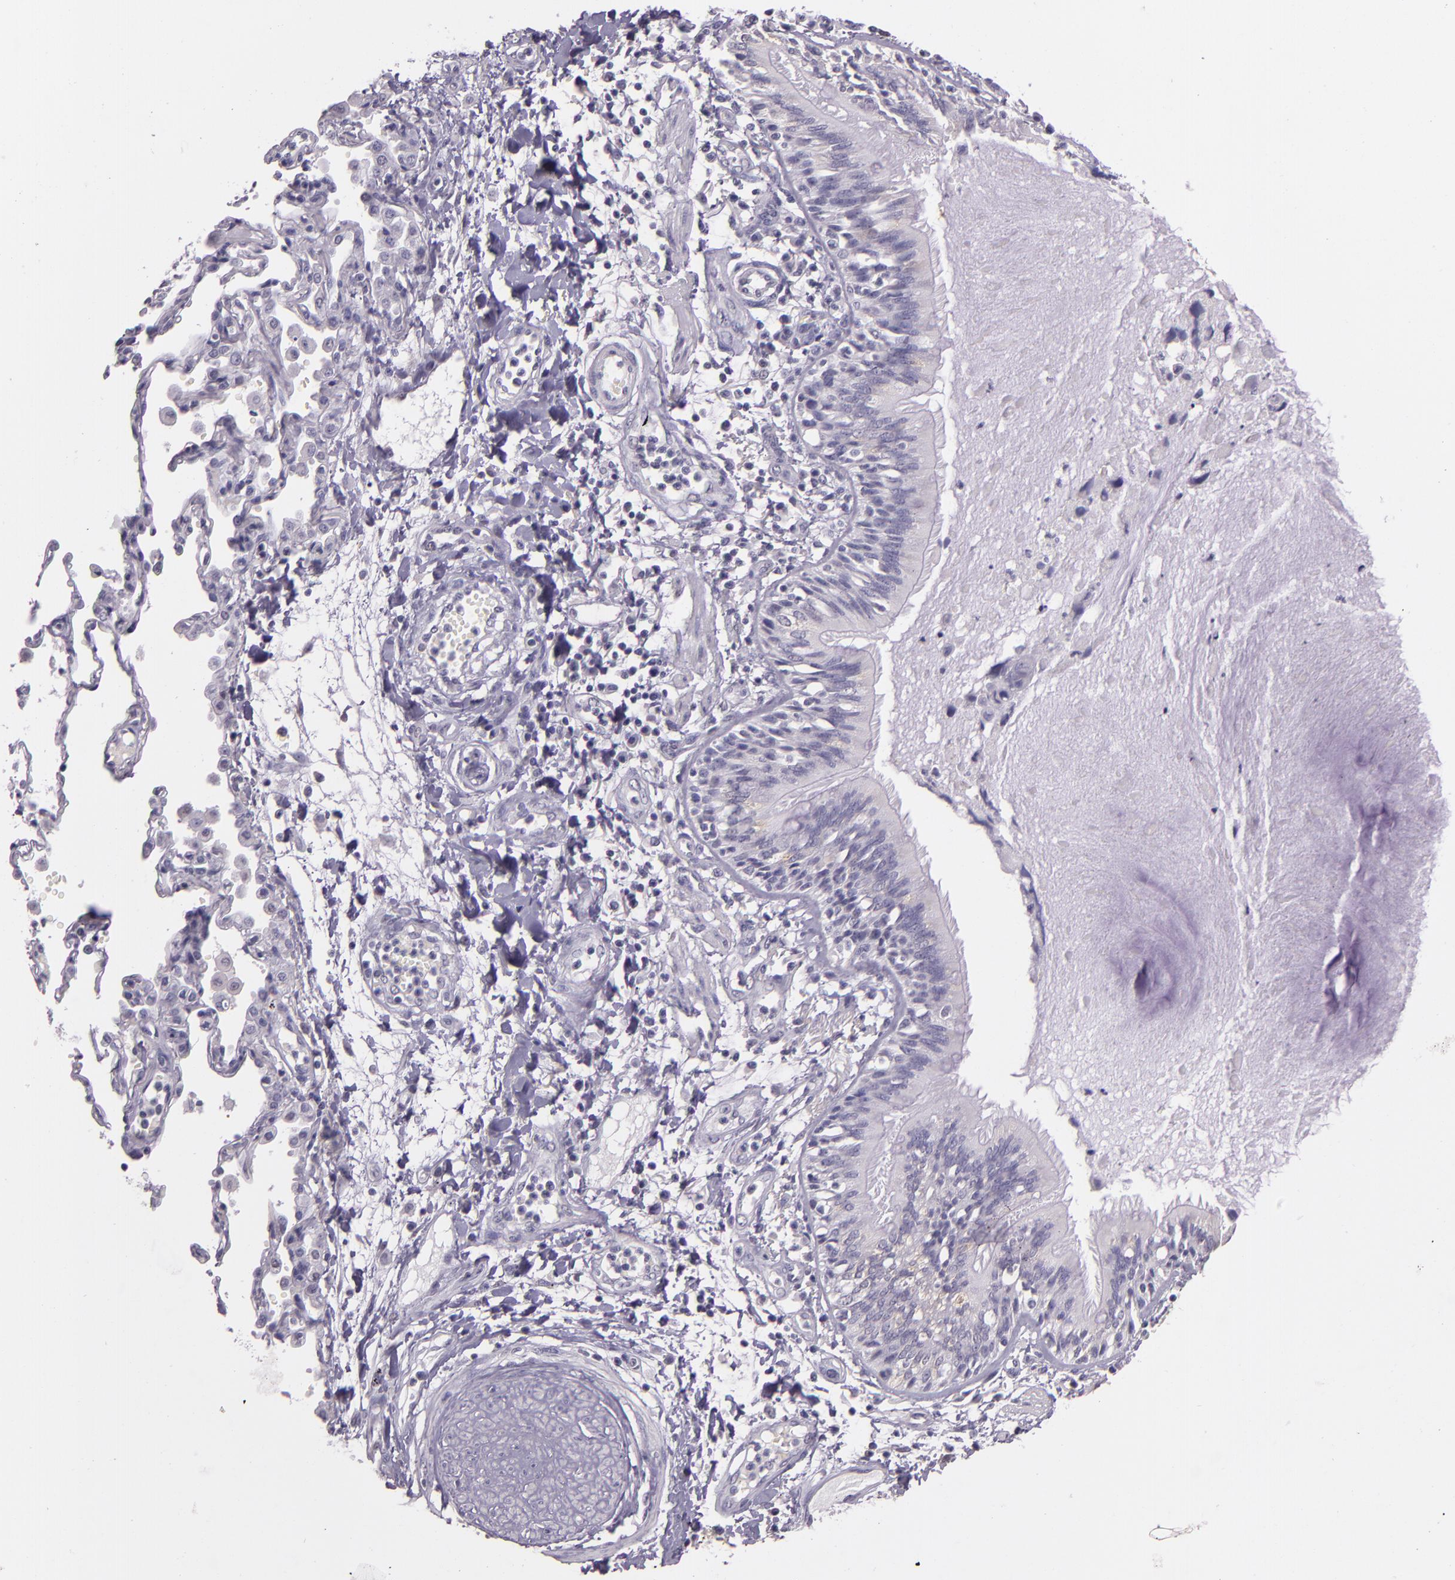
{"staining": {"intensity": "negative", "quantity": "none", "location": "none"}, "tissue": "lung cancer", "cell_type": "Tumor cells", "image_type": "cancer", "snomed": [{"axis": "morphology", "description": "Adenocarcinoma, NOS"}, {"axis": "topography", "description": "Lung"}], "caption": "IHC histopathology image of neoplastic tissue: lung cancer stained with DAB displays no significant protein positivity in tumor cells. The staining is performed using DAB (3,3'-diaminobenzidine) brown chromogen with nuclei counter-stained in using hematoxylin.", "gene": "HSPA8", "patient": {"sex": "male", "age": 64}}